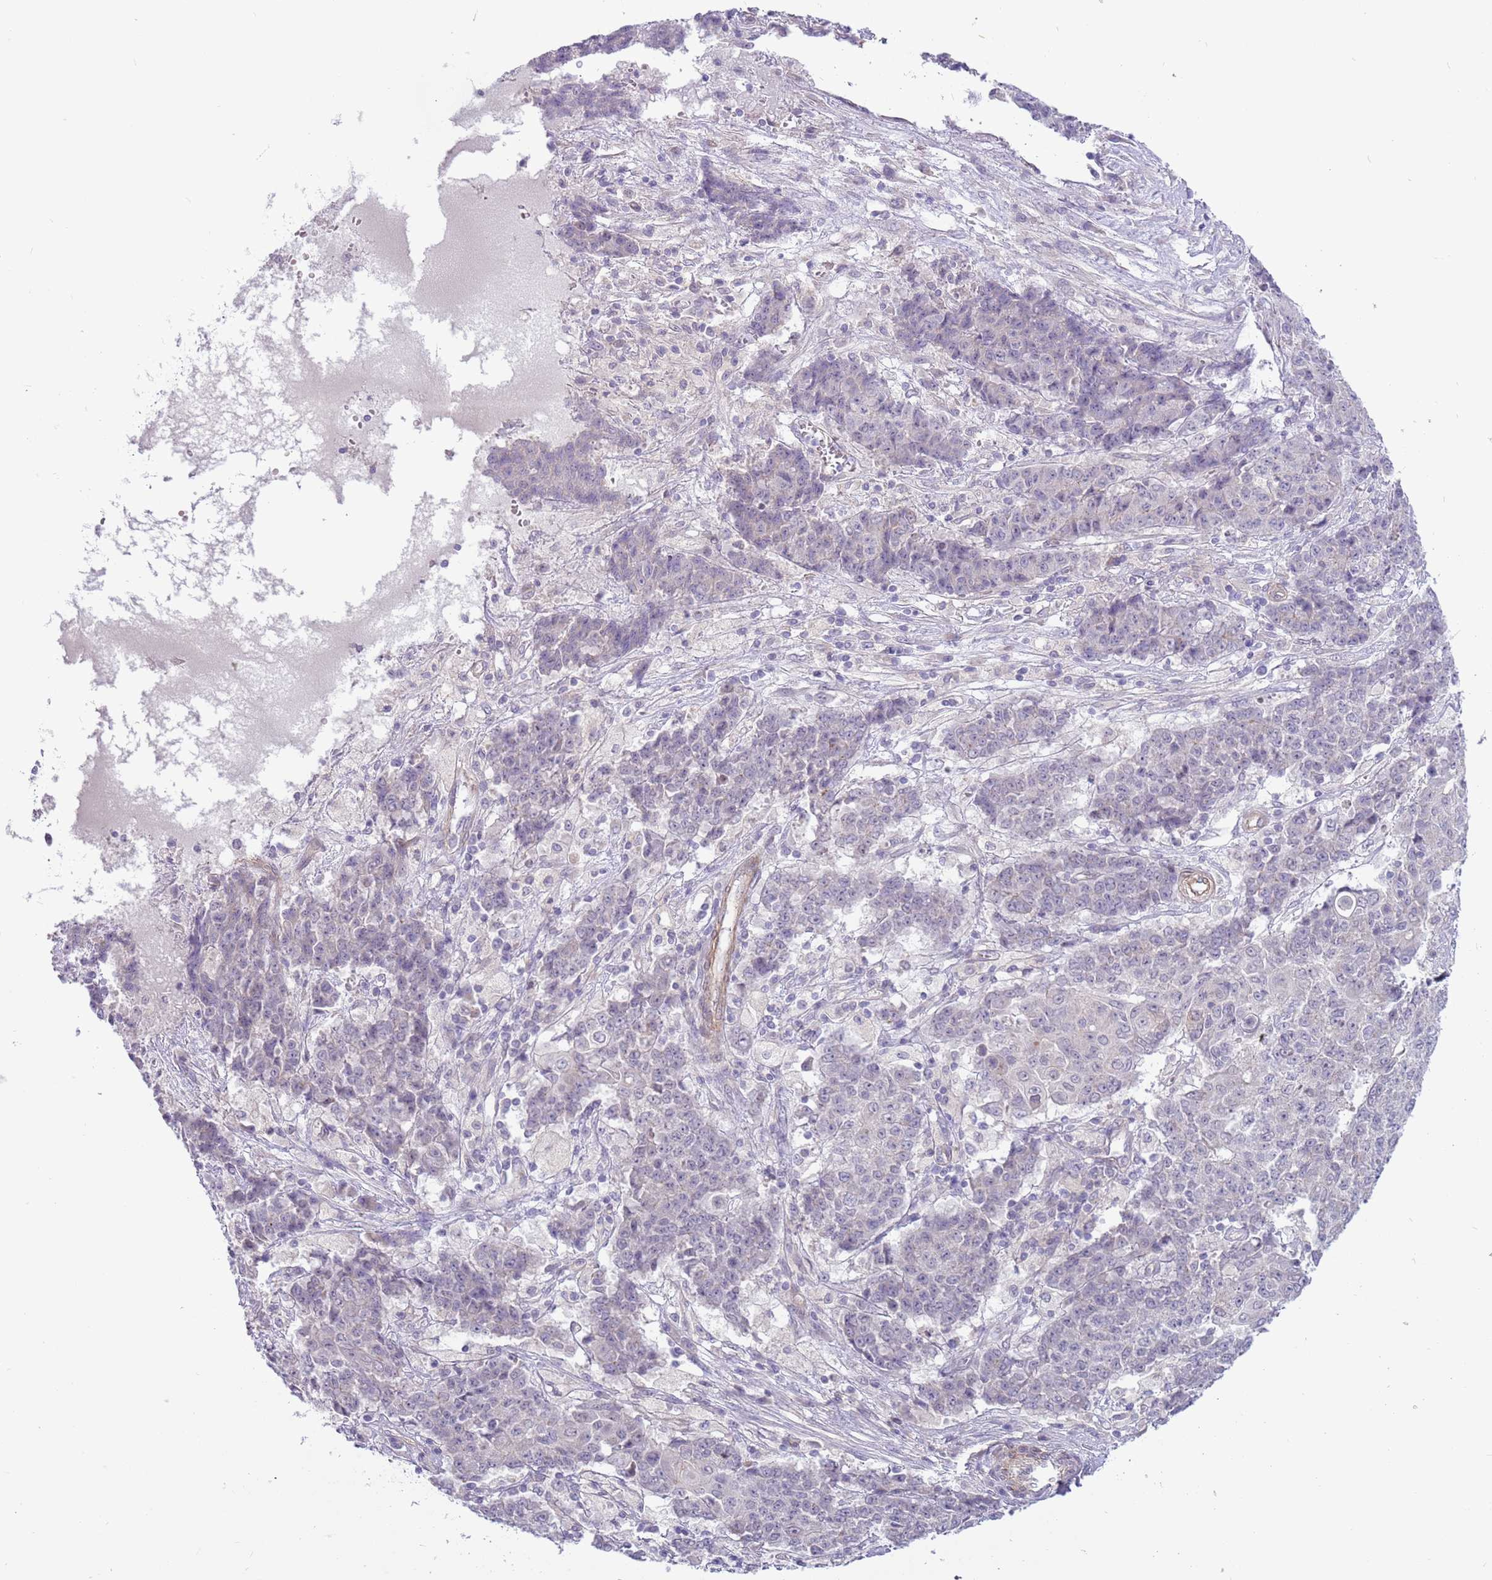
{"staining": {"intensity": "negative", "quantity": "none", "location": "none"}, "tissue": "ovarian cancer", "cell_type": "Tumor cells", "image_type": "cancer", "snomed": [{"axis": "morphology", "description": "Carcinoma, endometroid"}, {"axis": "topography", "description": "Ovary"}], "caption": "IHC image of neoplastic tissue: human ovarian cancer (endometroid carcinoma) stained with DAB (3,3'-diaminobenzidine) demonstrates no significant protein expression in tumor cells.", "gene": "MRO", "patient": {"sex": "female", "age": 42}}